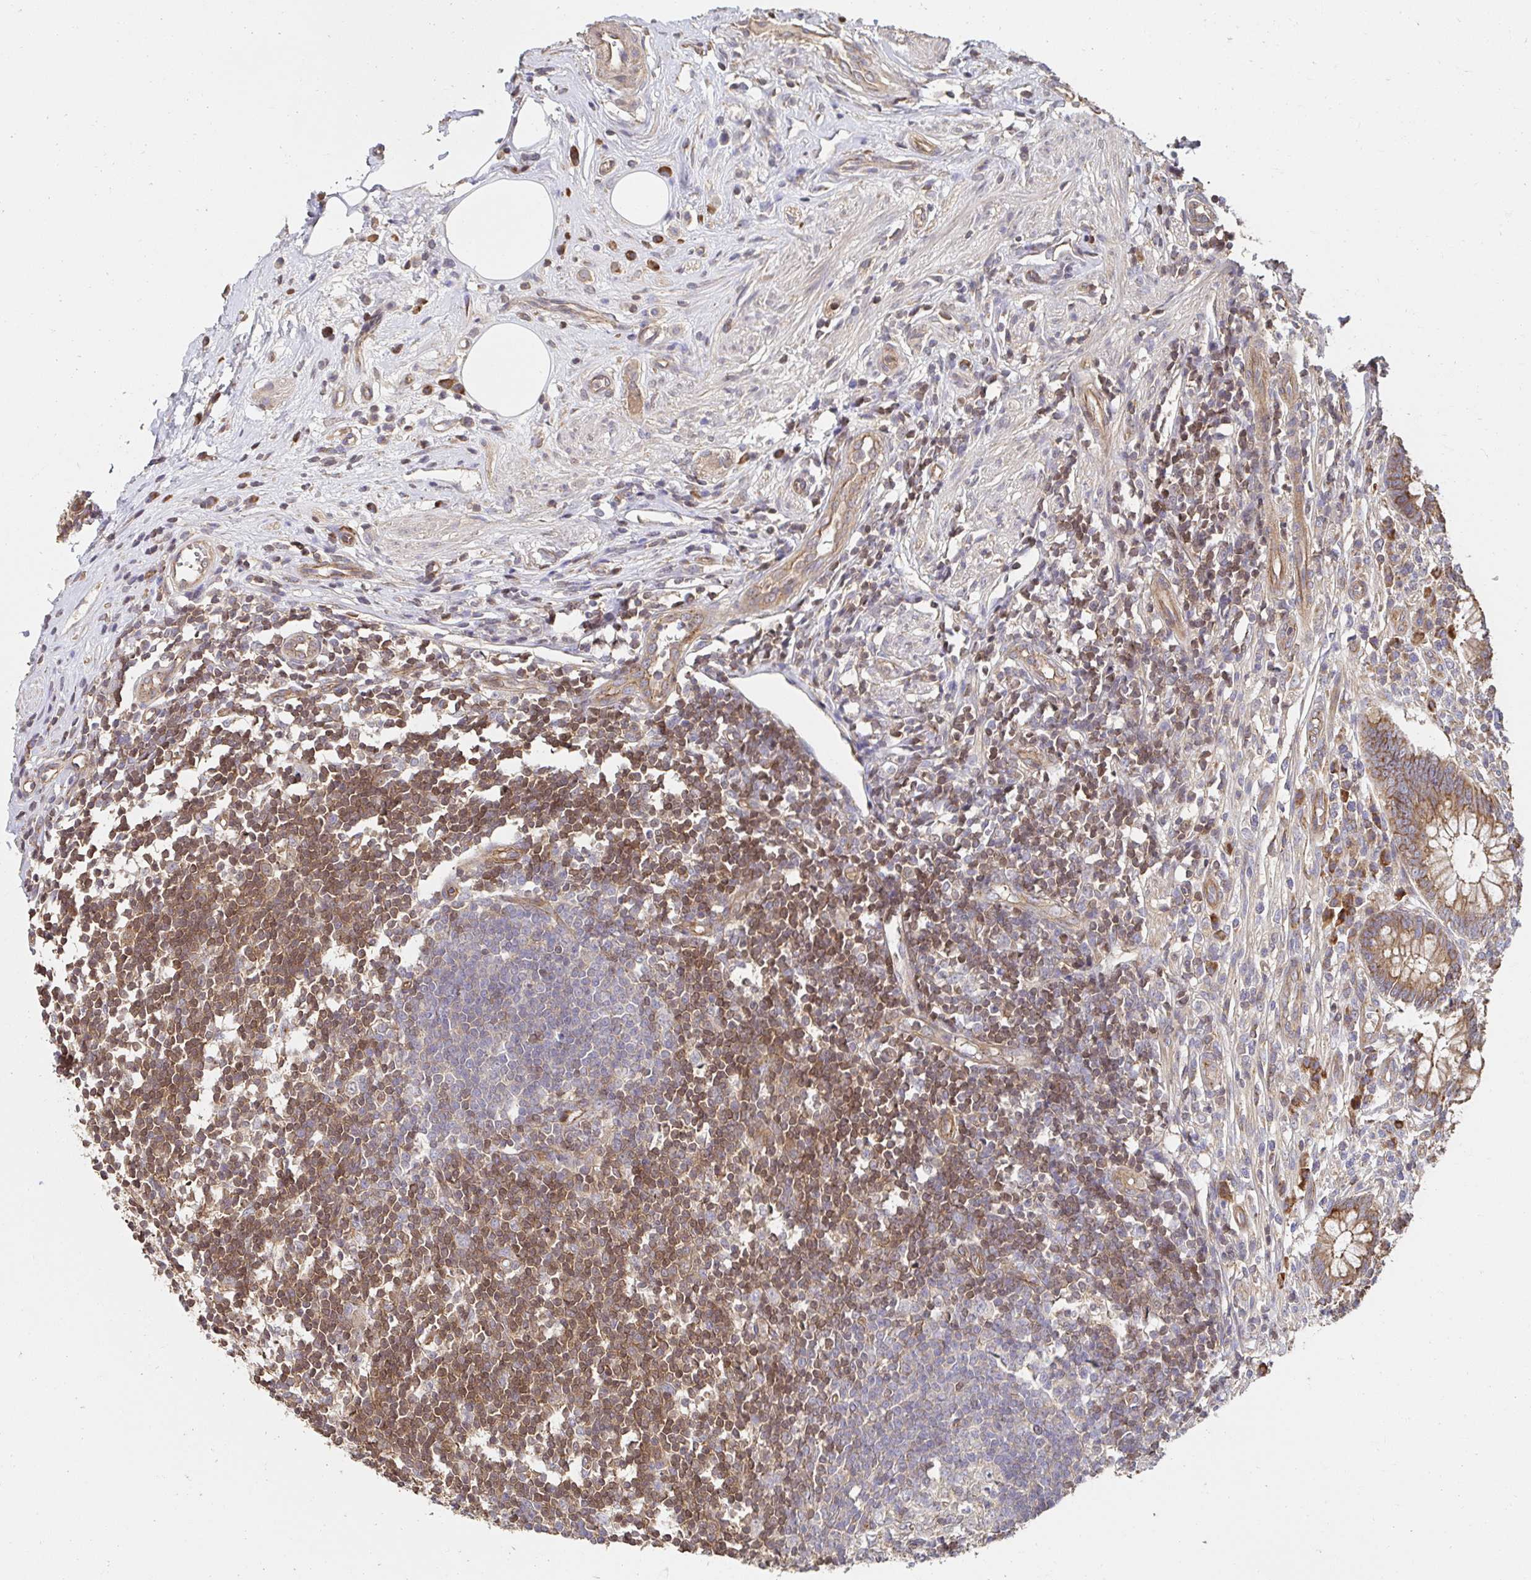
{"staining": {"intensity": "strong", "quantity": ">75%", "location": "cytoplasmic/membranous"}, "tissue": "appendix", "cell_type": "Glandular cells", "image_type": "normal", "snomed": [{"axis": "morphology", "description": "Normal tissue, NOS"}, {"axis": "topography", "description": "Appendix"}], "caption": "Glandular cells display high levels of strong cytoplasmic/membranous staining in approximately >75% of cells in unremarkable human appendix. (DAB (3,3'-diaminobenzidine) IHC, brown staining for protein, blue staining for nuclei).", "gene": "APBB1", "patient": {"sex": "female", "age": 56}}